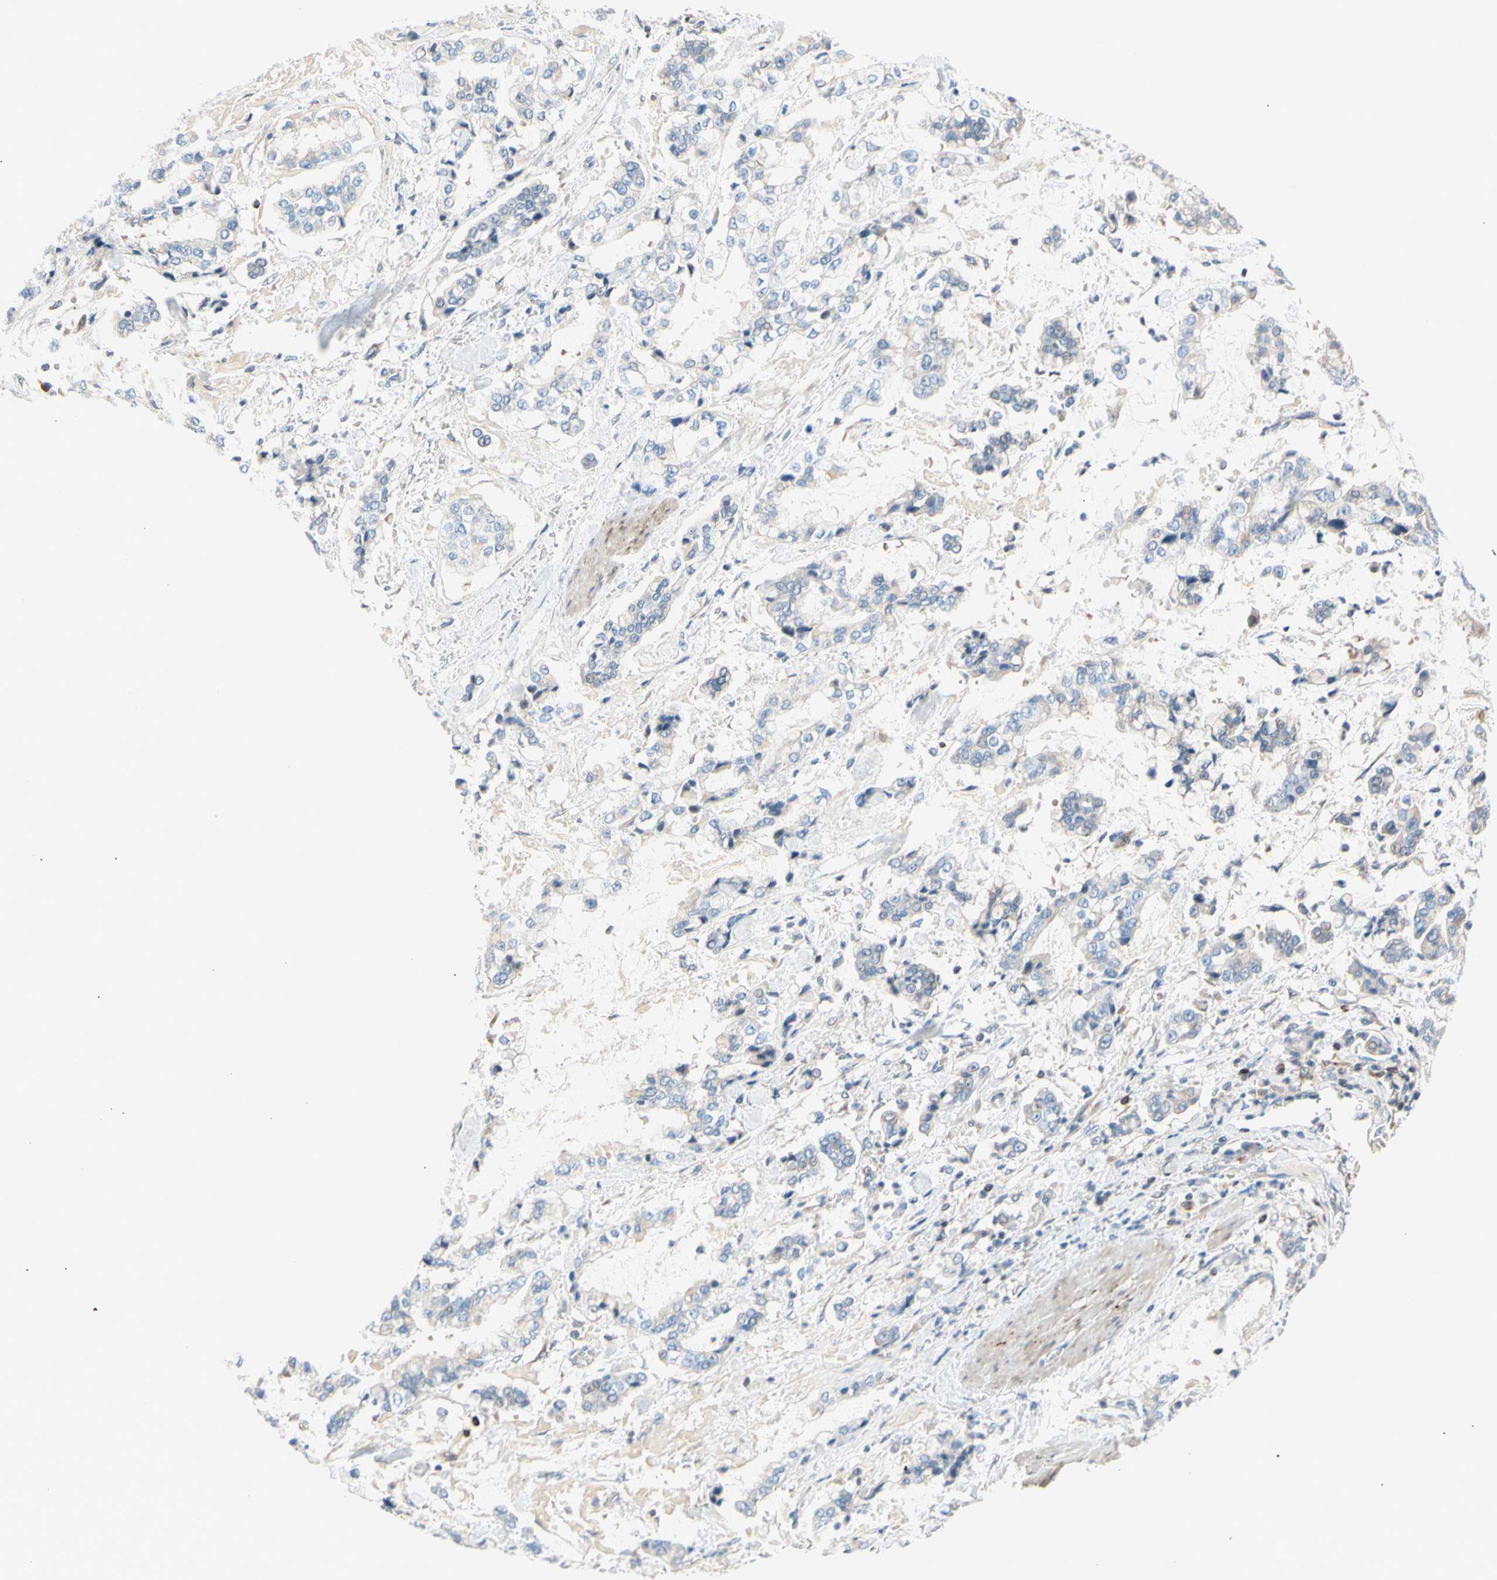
{"staining": {"intensity": "negative", "quantity": "none", "location": "none"}, "tissue": "stomach cancer", "cell_type": "Tumor cells", "image_type": "cancer", "snomed": [{"axis": "morphology", "description": "Normal tissue, NOS"}, {"axis": "morphology", "description": "Adenocarcinoma, NOS"}, {"axis": "topography", "description": "Stomach, upper"}, {"axis": "topography", "description": "Stomach"}], "caption": "An immunohistochemistry micrograph of stomach cancer (adenocarcinoma) is shown. There is no staining in tumor cells of stomach cancer (adenocarcinoma). (DAB immunohistochemistry (IHC) visualized using brightfield microscopy, high magnification).", "gene": "MAP3K3", "patient": {"sex": "male", "age": 76}}